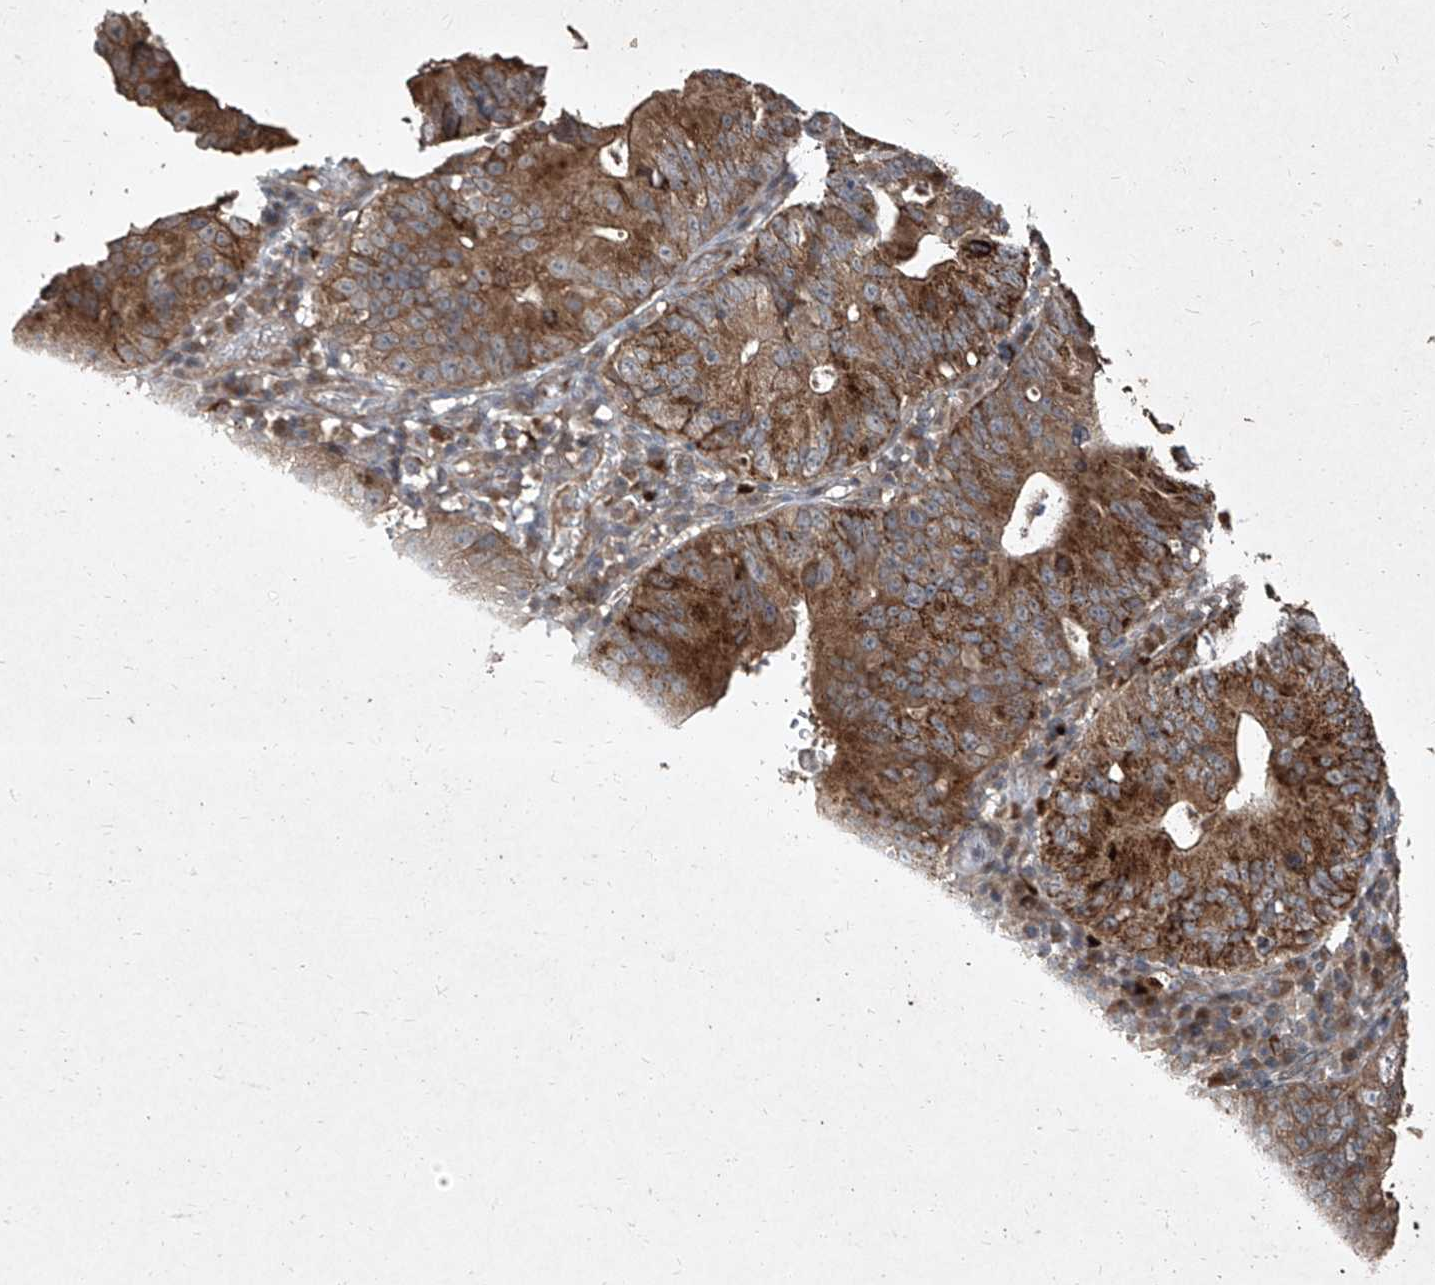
{"staining": {"intensity": "strong", "quantity": ">75%", "location": "cytoplasmic/membranous"}, "tissue": "stomach cancer", "cell_type": "Tumor cells", "image_type": "cancer", "snomed": [{"axis": "morphology", "description": "Adenocarcinoma, NOS"}, {"axis": "topography", "description": "Stomach"}], "caption": "Adenocarcinoma (stomach) stained with a protein marker shows strong staining in tumor cells.", "gene": "CCN1", "patient": {"sex": "male", "age": 59}}